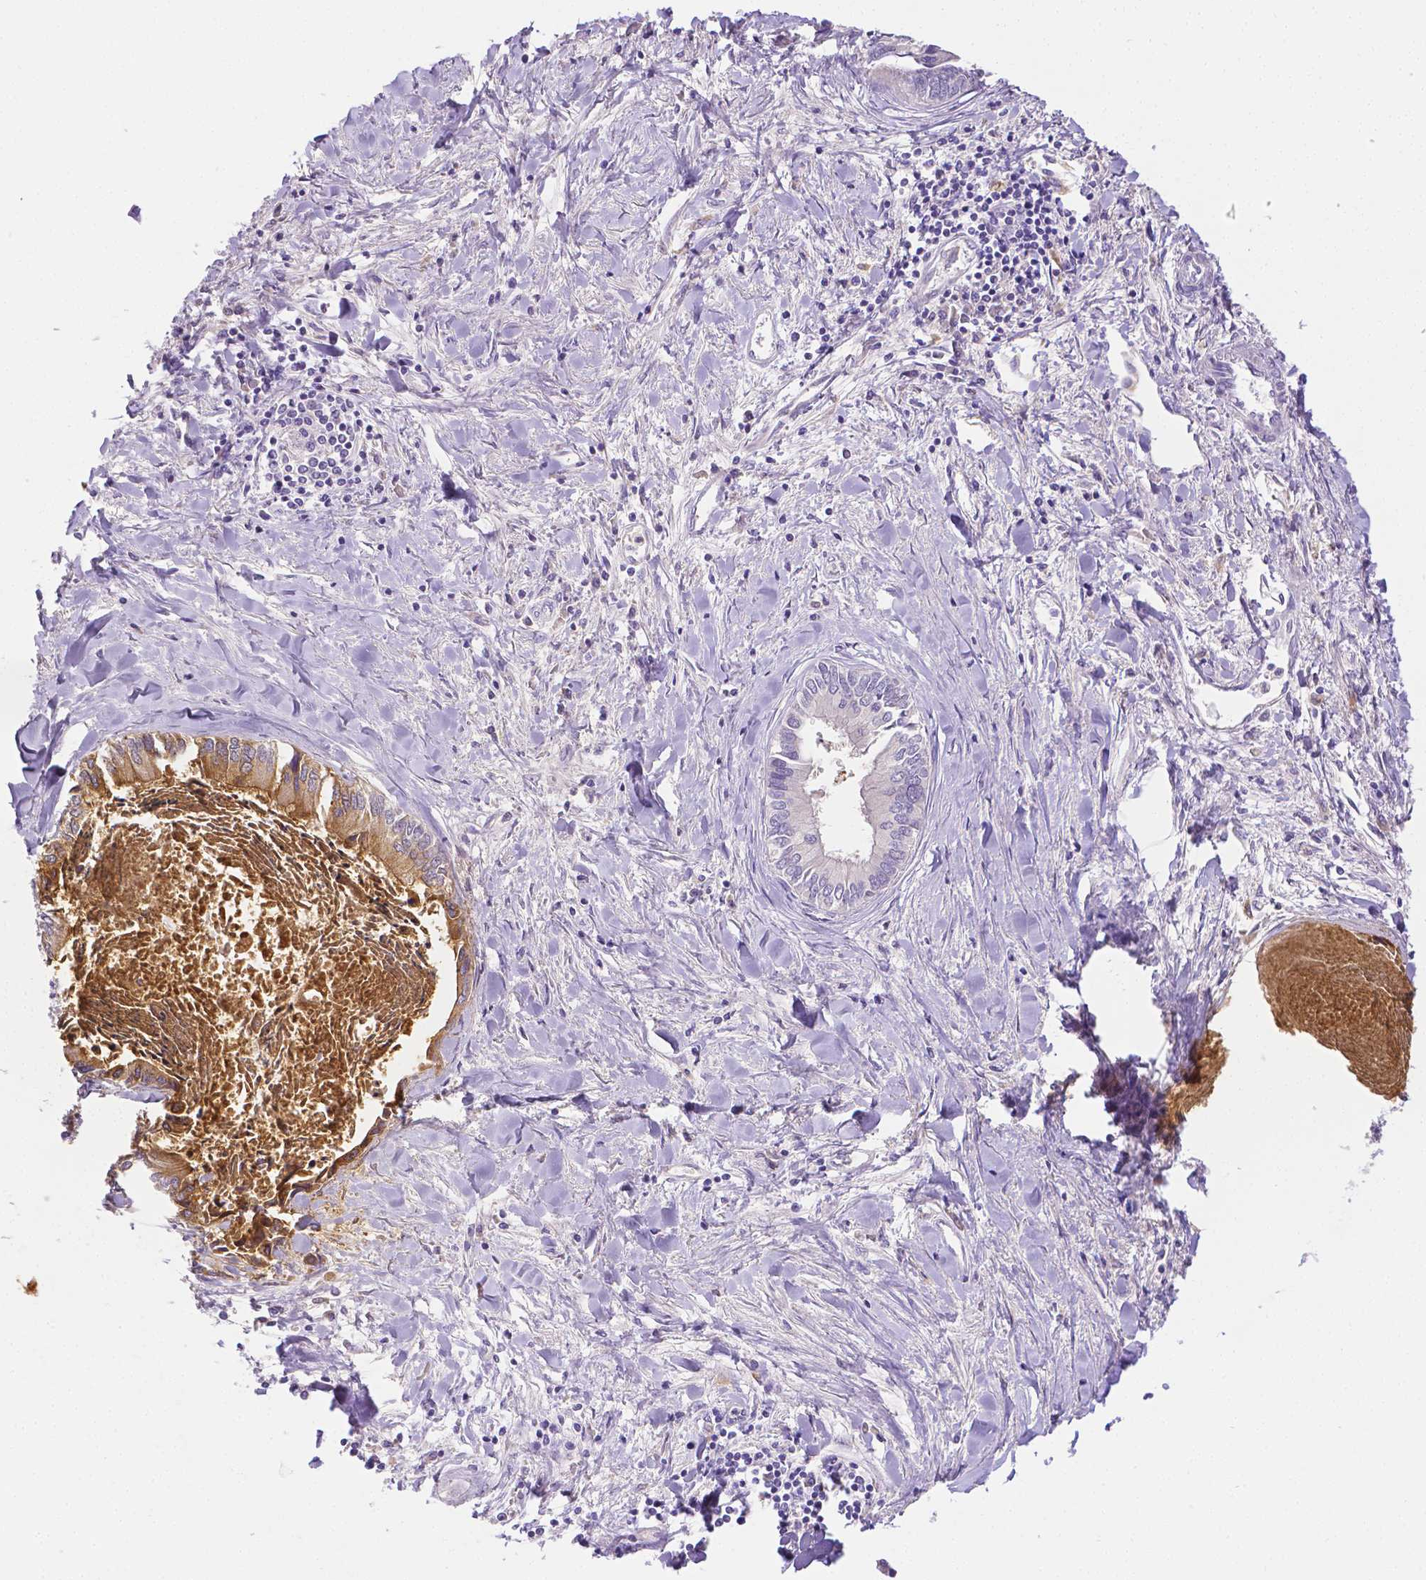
{"staining": {"intensity": "weak", "quantity": "25%-75%", "location": "cytoplasmic/membranous"}, "tissue": "liver cancer", "cell_type": "Tumor cells", "image_type": "cancer", "snomed": [{"axis": "morphology", "description": "Cholangiocarcinoma"}, {"axis": "topography", "description": "Liver"}], "caption": "Liver cancer (cholangiocarcinoma) stained with a protein marker shows weak staining in tumor cells.", "gene": "NXPH2", "patient": {"sex": "male", "age": 66}}